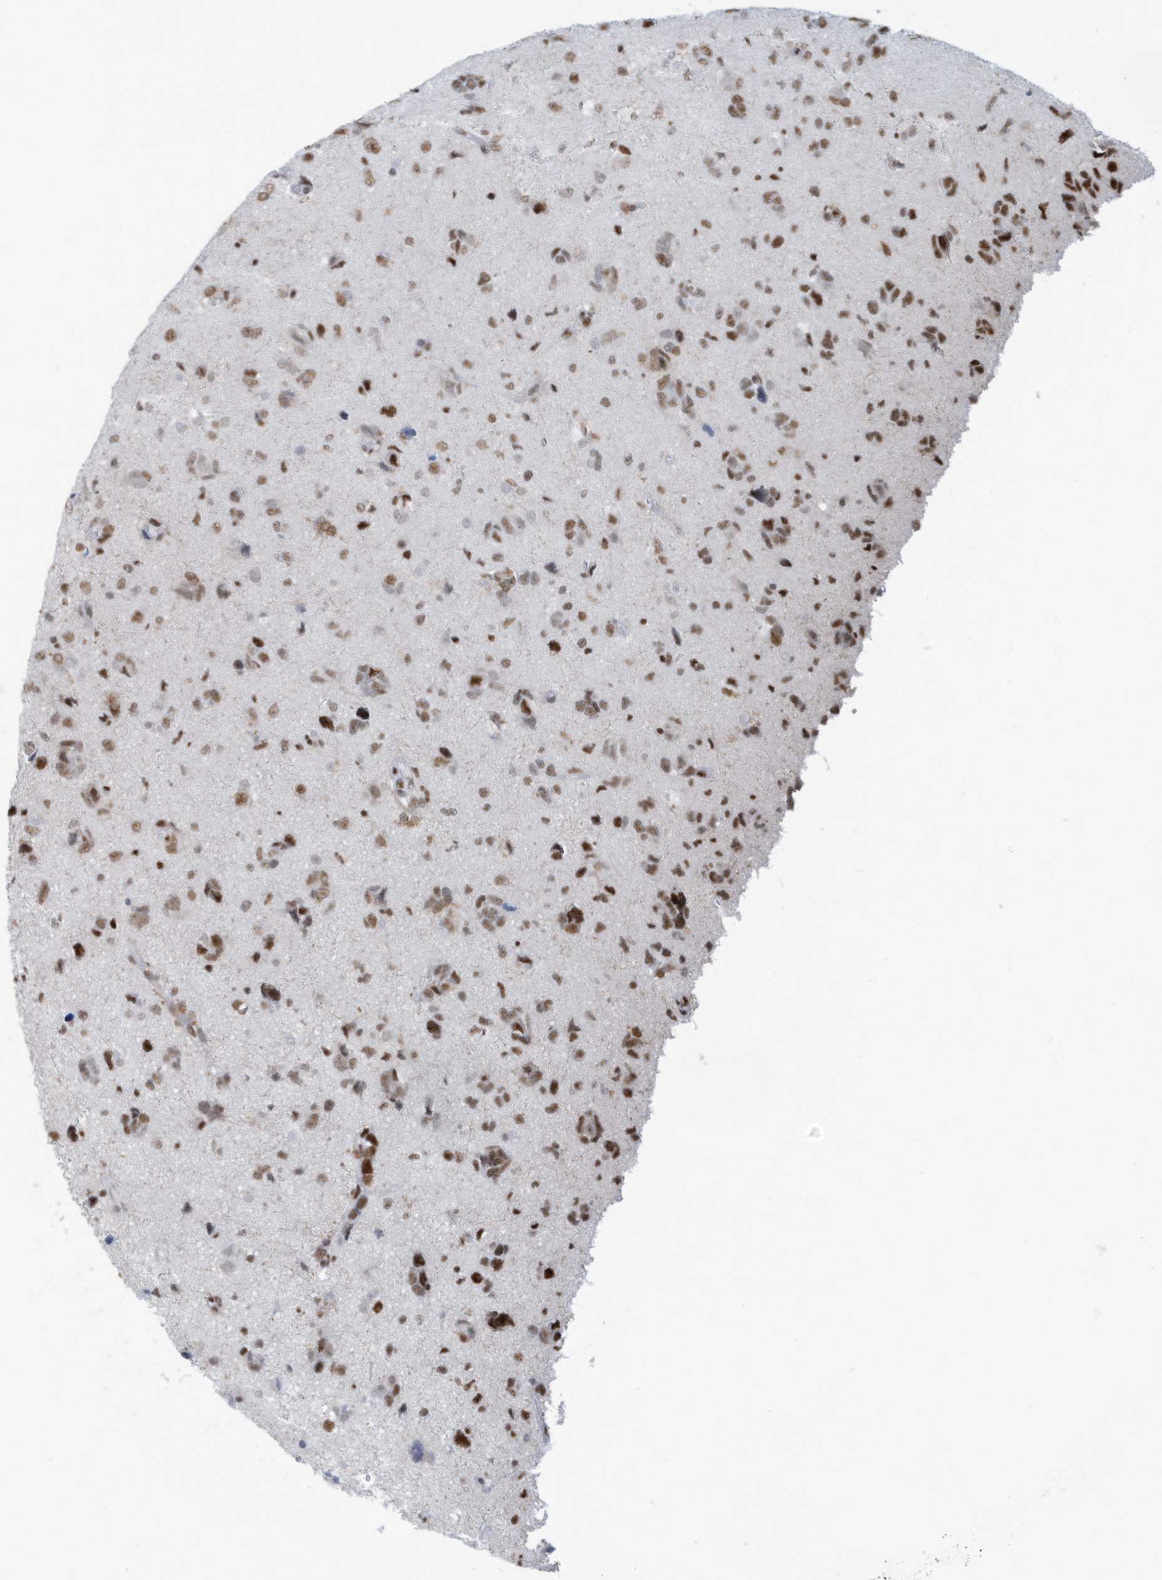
{"staining": {"intensity": "moderate", "quantity": ">75%", "location": "nuclear"}, "tissue": "glioma", "cell_type": "Tumor cells", "image_type": "cancer", "snomed": [{"axis": "morphology", "description": "Glioma, malignant, High grade"}, {"axis": "topography", "description": "Brain"}], "caption": "IHC image of neoplastic tissue: malignant high-grade glioma stained using immunohistochemistry (IHC) displays medium levels of moderate protein expression localized specifically in the nuclear of tumor cells, appearing as a nuclear brown color.", "gene": "SARNP", "patient": {"sex": "female", "age": 59}}